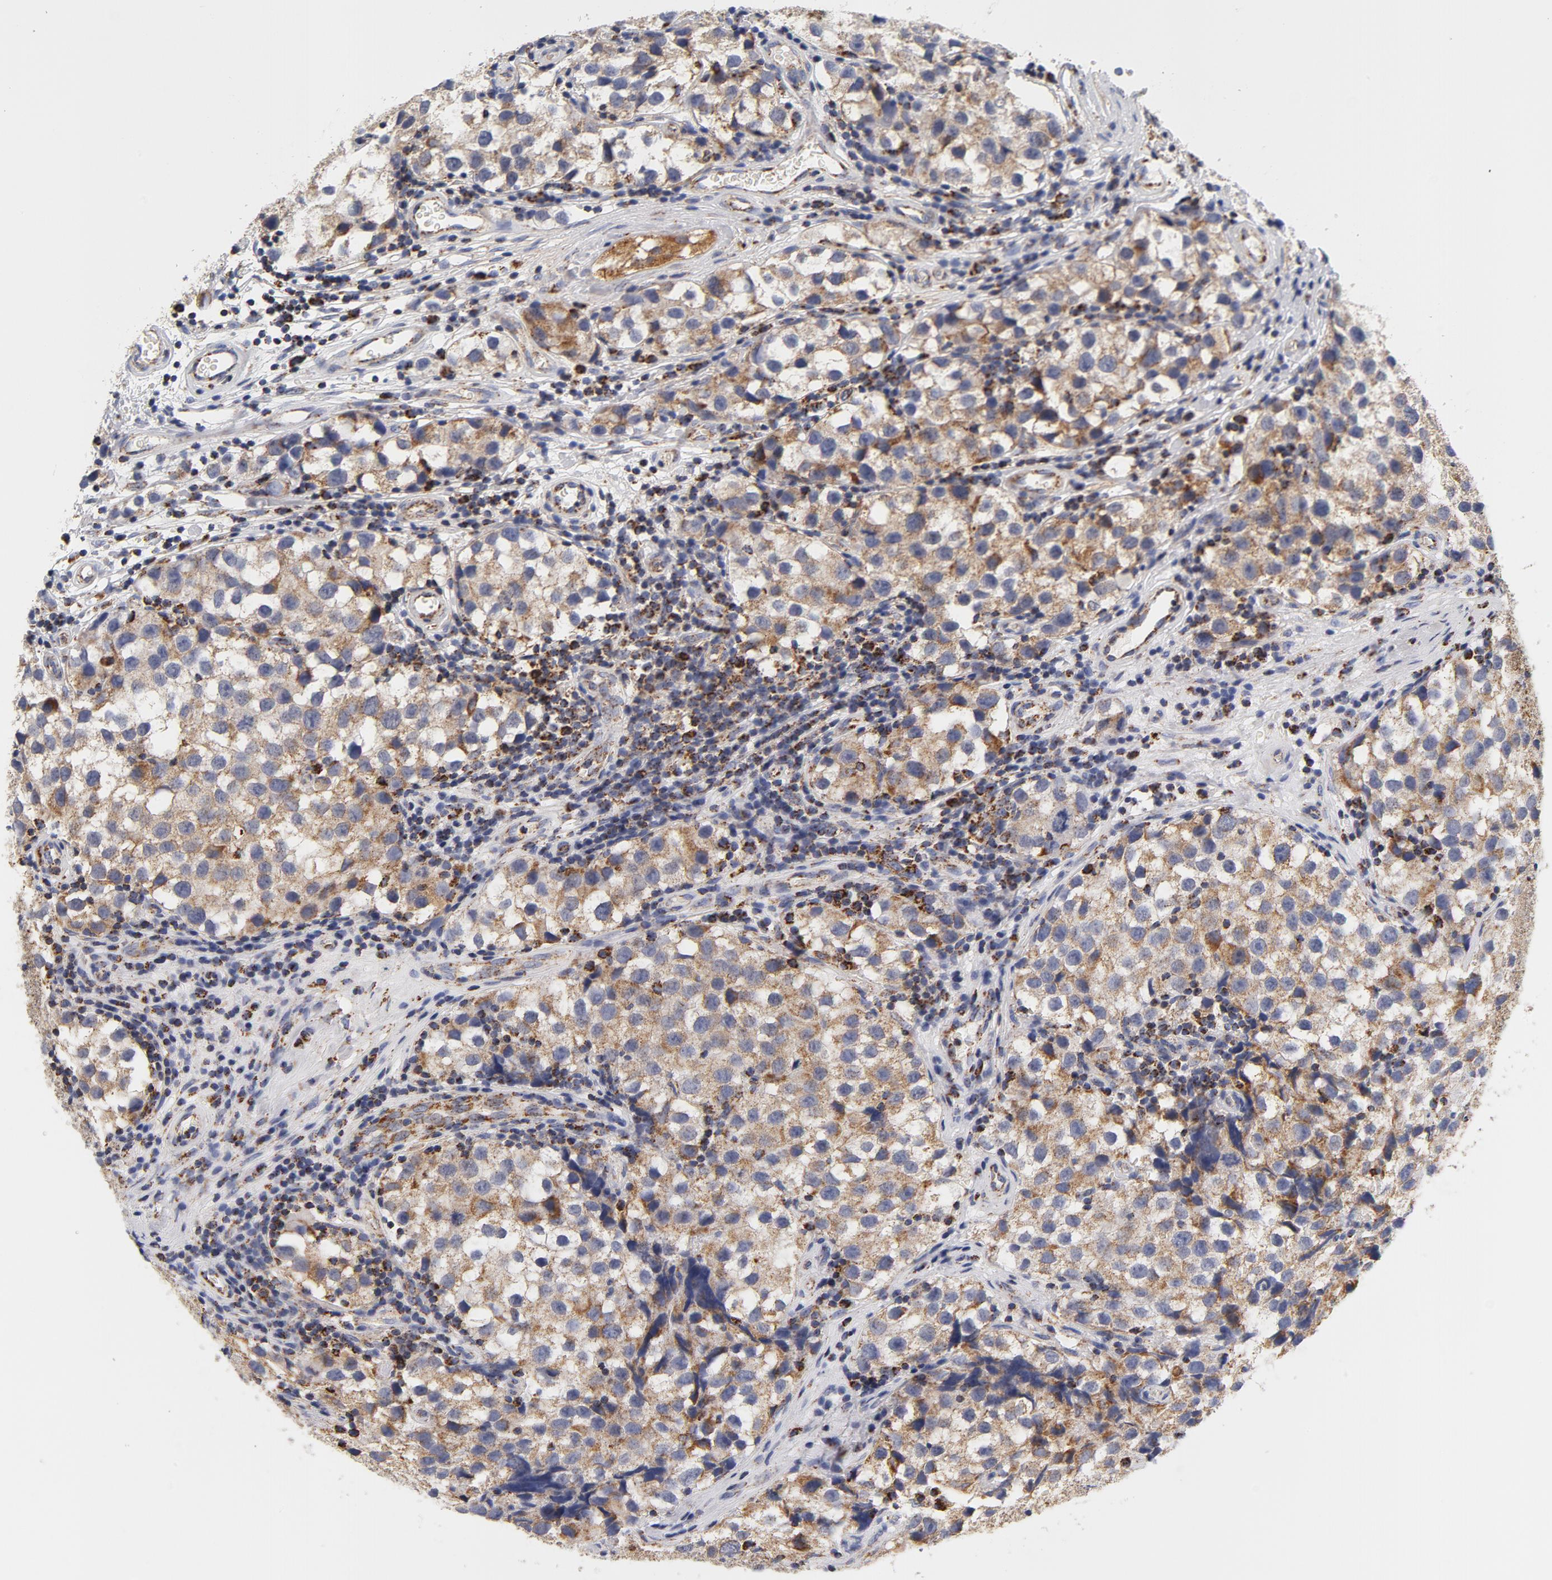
{"staining": {"intensity": "moderate", "quantity": ">75%", "location": "cytoplasmic/membranous"}, "tissue": "testis cancer", "cell_type": "Tumor cells", "image_type": "cancer", "snomed": [{"axis": "morphology", "description": "Seminoma, NOS"}, {"axis": "topography", "description": "Testis"}], "caption": "IHC (DAB) staining of testis seminoma displays moderate cytoplasmic/membranous protein positivity in about >75% of tumor cells. The protein is shown in brown color, while the nuclei are stained blue.", "gene": "ECHS1", "patient": {"sex": "male", "age": 39}}